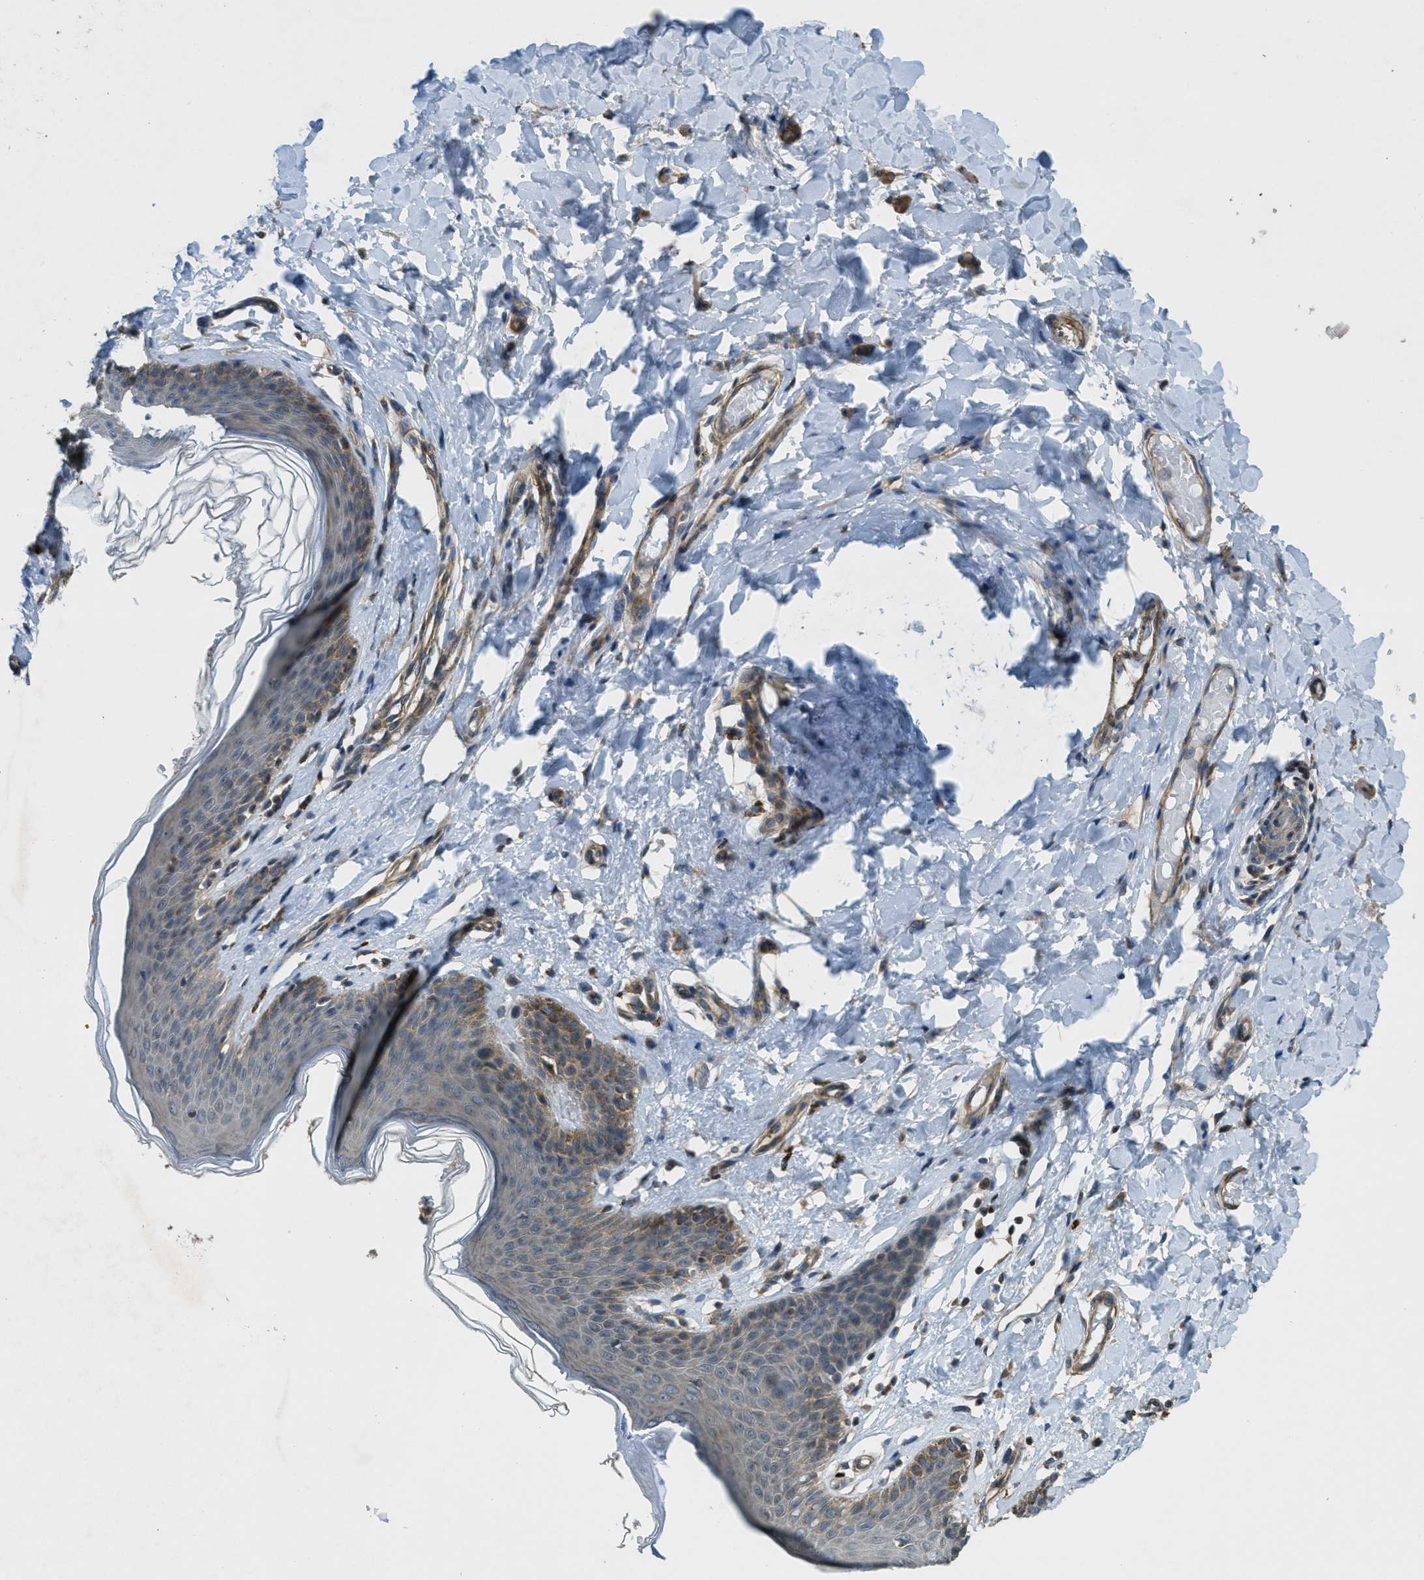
{"staining": {"intensity": "weak", "quantity": "25%-75%", "location": "cytoplasmic/membranous"}, "tissue": "skin", "cell_type": "Epidermal cells", "image_type": "normal", "snomed": [{"axis": "morphology", "description": "Normal tissue, NOS"}, {"axis": "topography", "description": "Vulva"}], "caption": "Protein expression analysis of normal human skin reveals weak cytoplasmic/membranous staining in approximately 25%-75% of epidermal cells.", "gene": "VEZT", "patient": {"sex": "female", "age": 66}}